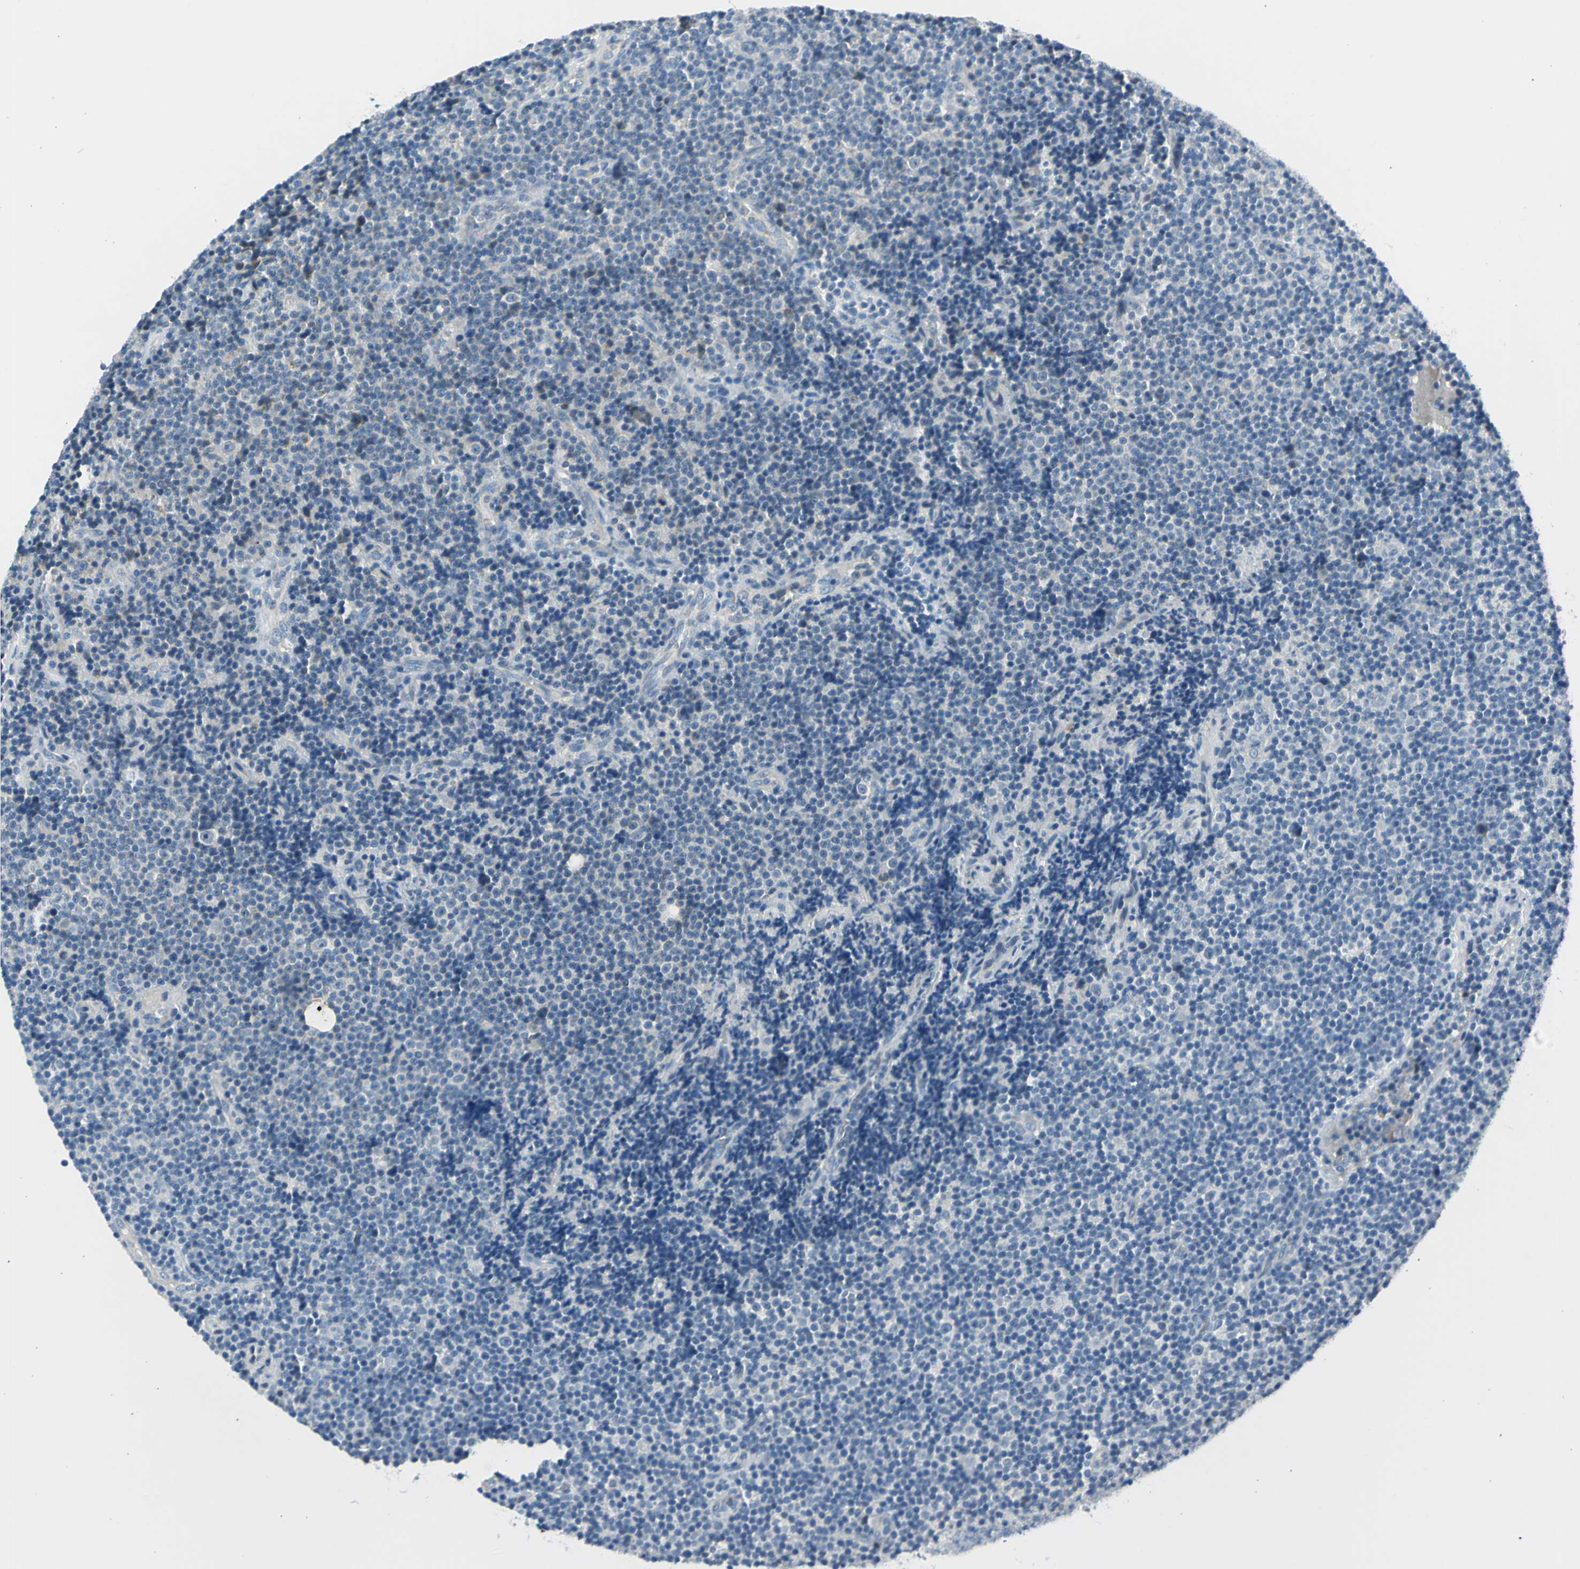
{"staining": {"intensity": "negative", "quantity": "none", "location": "none"}, "tissue": "lymphoma", "cell_type": "Tumor cells", "image_type": "cancer", "snomed": [{"axis": "morphology", "description": "Malignant lymphoma, non-Hodgkin's type, Low grade"}, {"axis": "topography", "description": "Lymph node"}], "caption": "IHC of human malignant lymphoma, non-Hodgkin's type (low-grade) displays no expression in tumor cells.", "gene": "NPHP3", "patient": {"sex": "female", "age": 67}}